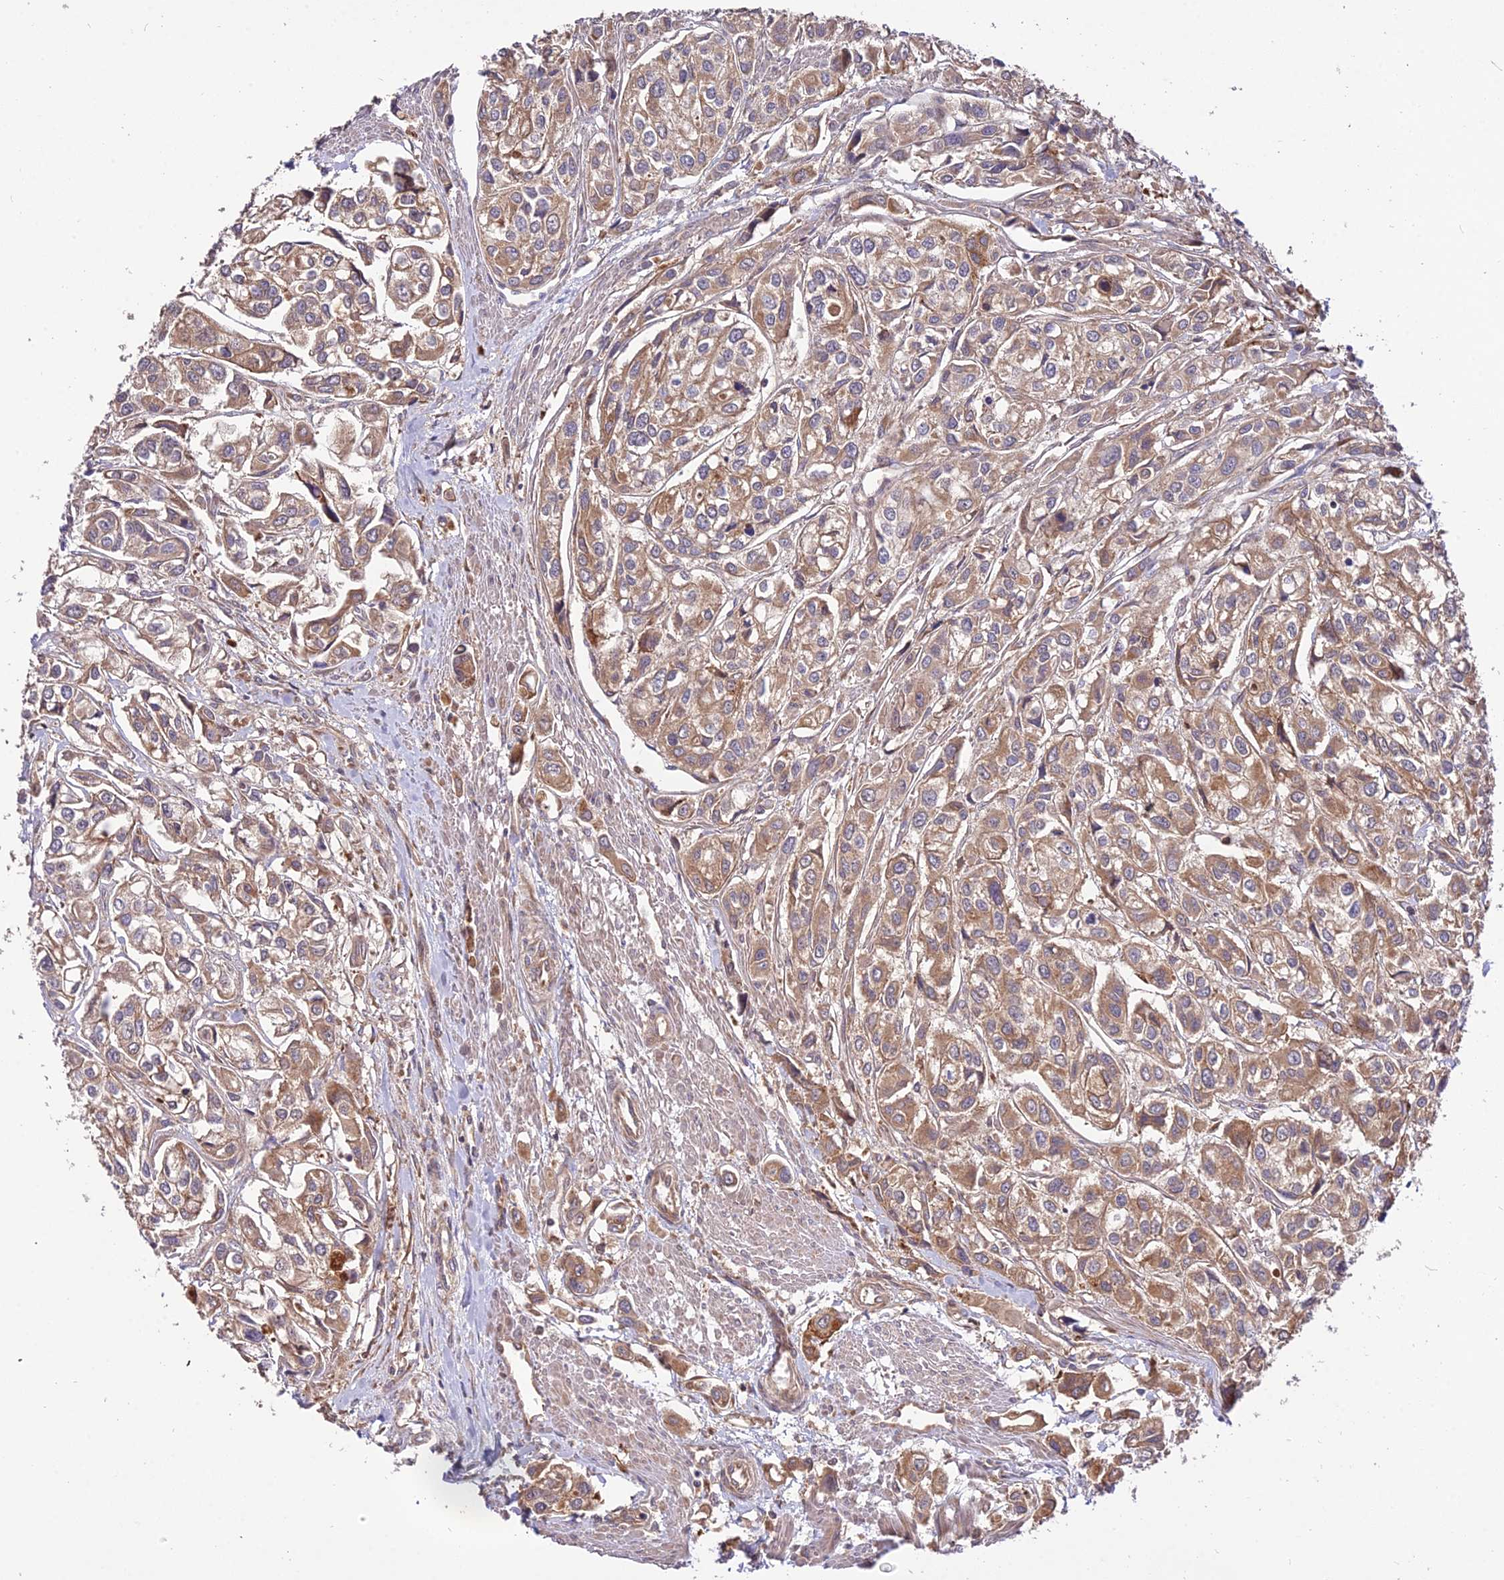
{"staining": {"intensity": "moderate", "quantity": ">75%", "location": "cytoplasmic/membranous"}, "tissue": "urothelial cancer", "cell_type": "Tumor cells", "image_type": "cancer", "snomed": [{"axis": "morphology", "description": "Urothelial carcinoma, High grade"}, {"axis": "topography", "description": "Urinary bladder"}], "caption": "Urothelial cancer stained with immunohistochemistry displays moderate cytoplasmic/membranous expression in approximately >75% of tumor cells.", "gene": "ROCK1", "patient": {"sex": "male", "age": 67}}